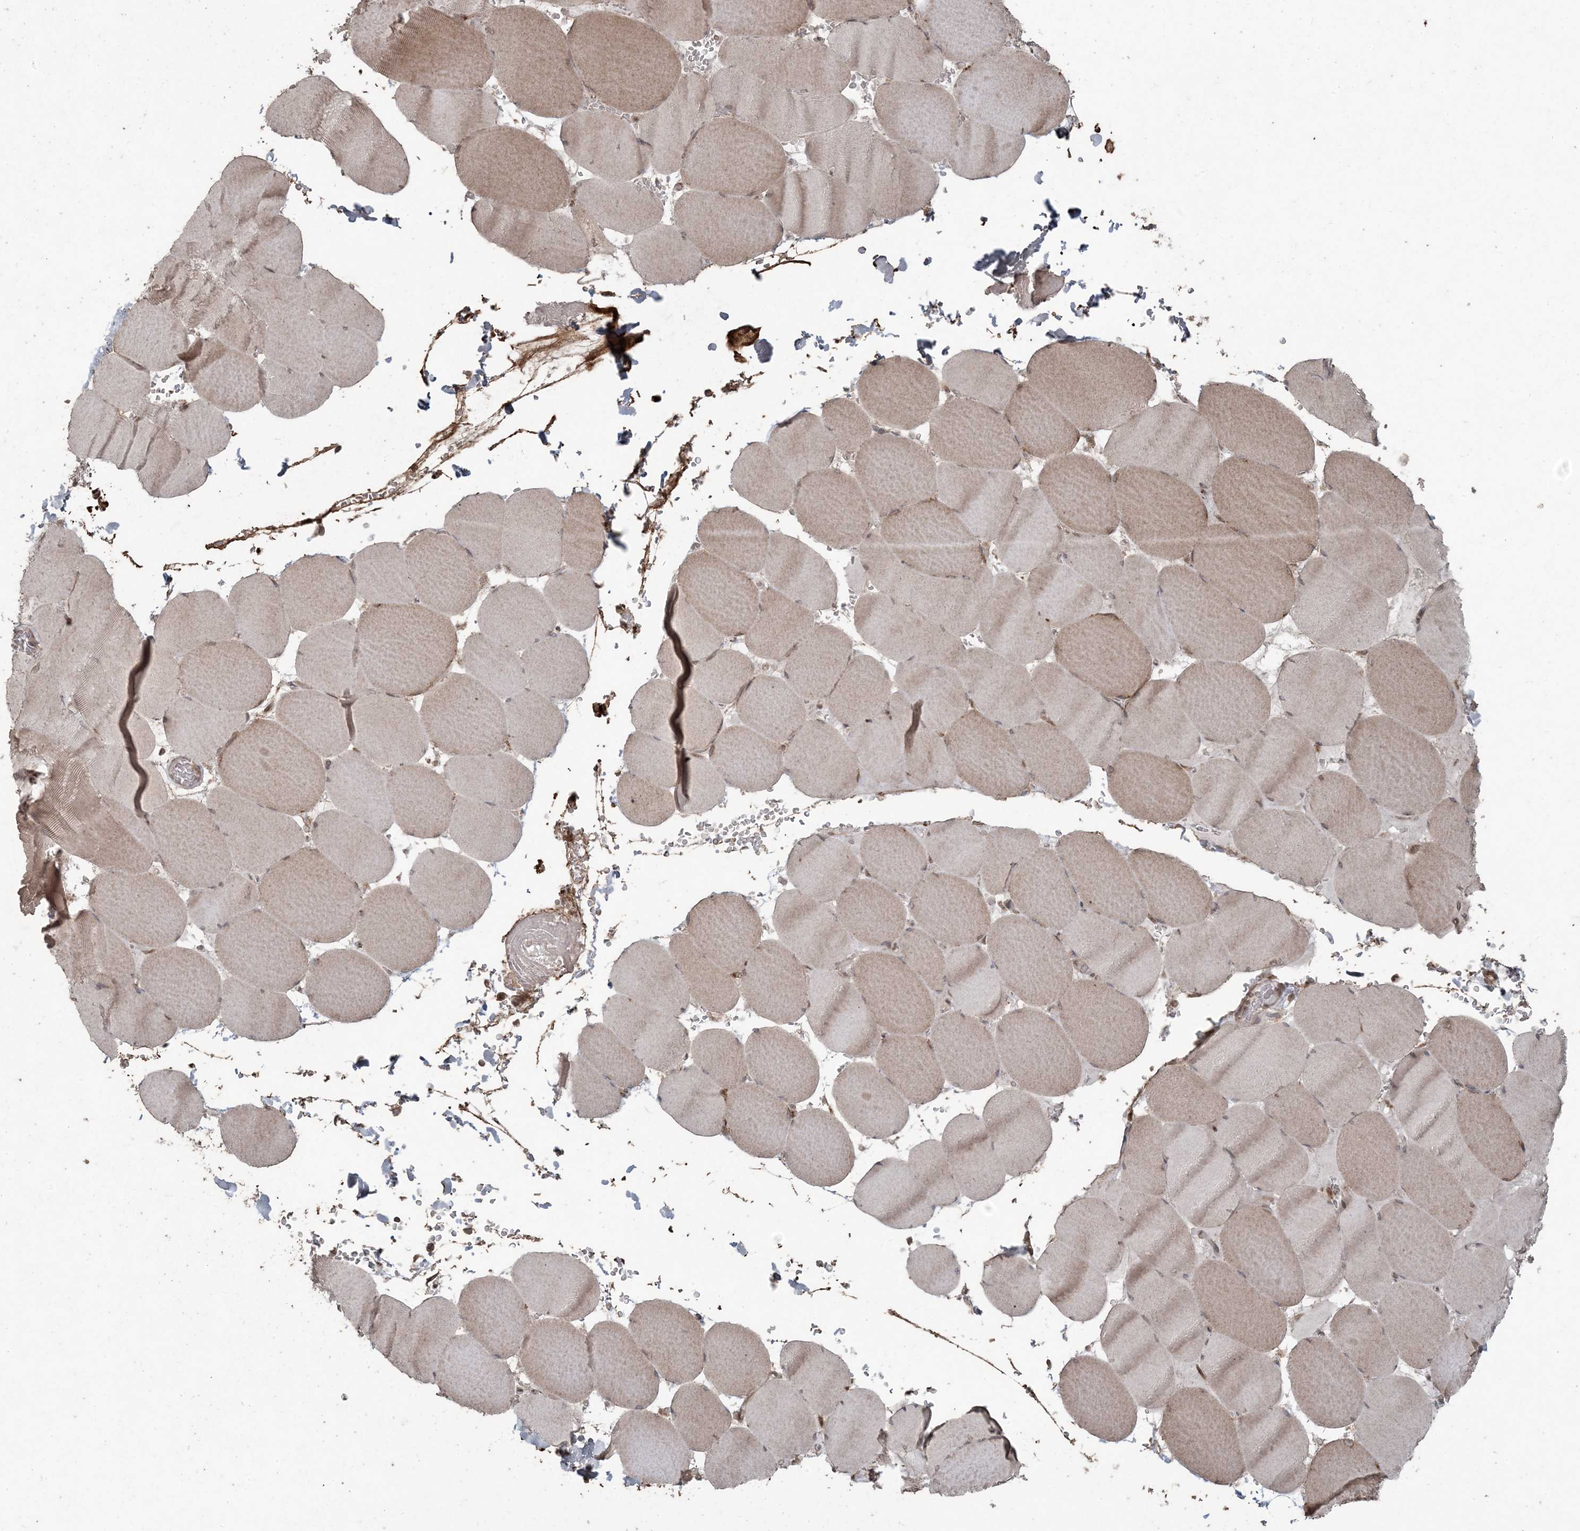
{"staining": {"intensity": "weak", "quantity": "25%-75%", "location": "cytoplasmic/membranous"}, "tissue": "skeletal muscle", "cell_type": "Myocytes", "image_type": "normal", "snomed": [{"axis": "morphology", "description": "Normal tissue, NOS"}, {"axis": "topography", "description": "Skeletal muscle"}, {"axis": "topography", "description": "Head-Neck"}], "caption": "The photomicrograph displays a brown stain indicating the presence of a protein in the cytoplasmic/membranous of myocytes in skeletal muscle. The staining is performed using DAB brown chromogen to label protein expression. The nuclei are counter-stained blue using hematoxylin.", "gene": "DDX19B", "patient": {"sex": "male", "age": 66}}